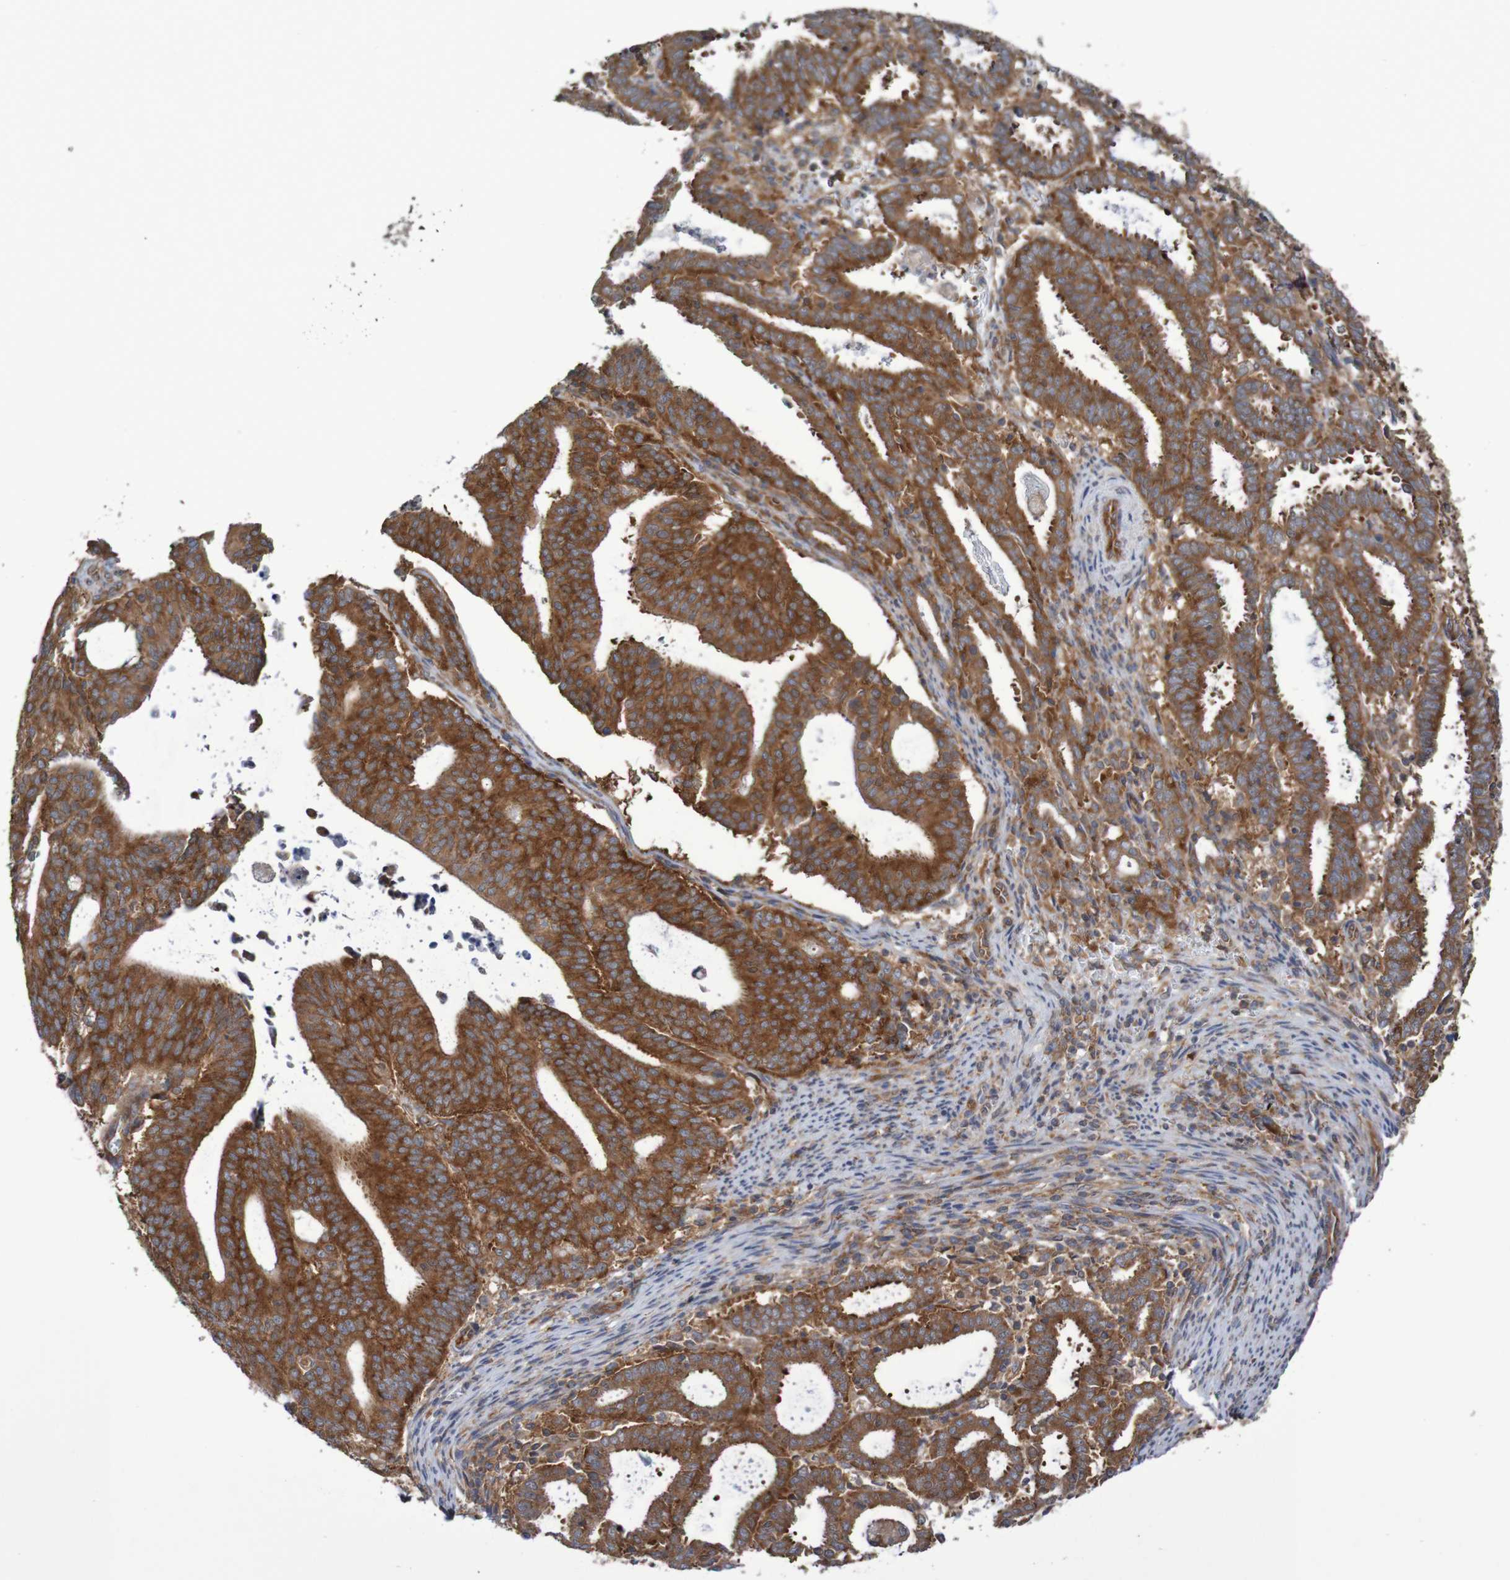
{"staining": {"intensity": "strong", "quantity": ">75%", "location": "cytoplasmic/membranous"}, "tissue": "endometrial cancer", "cell_type": "Tumor cells", "image_type": "cancer", "snomed": [{"axis": "morphology", "description": "Adenocarcinoma, NOS"}, {"axis": "topography", "description": "Uterus"}], "caption": "Immunohistochemical staining of endometrial cancer (adenocarcinoma) reveals high levels of strong cytoplasmic/membranous protein staining in about >75% of tumor cells.", "gene": "LRRC47", "patient": {"sex": "female", "age": 83}}